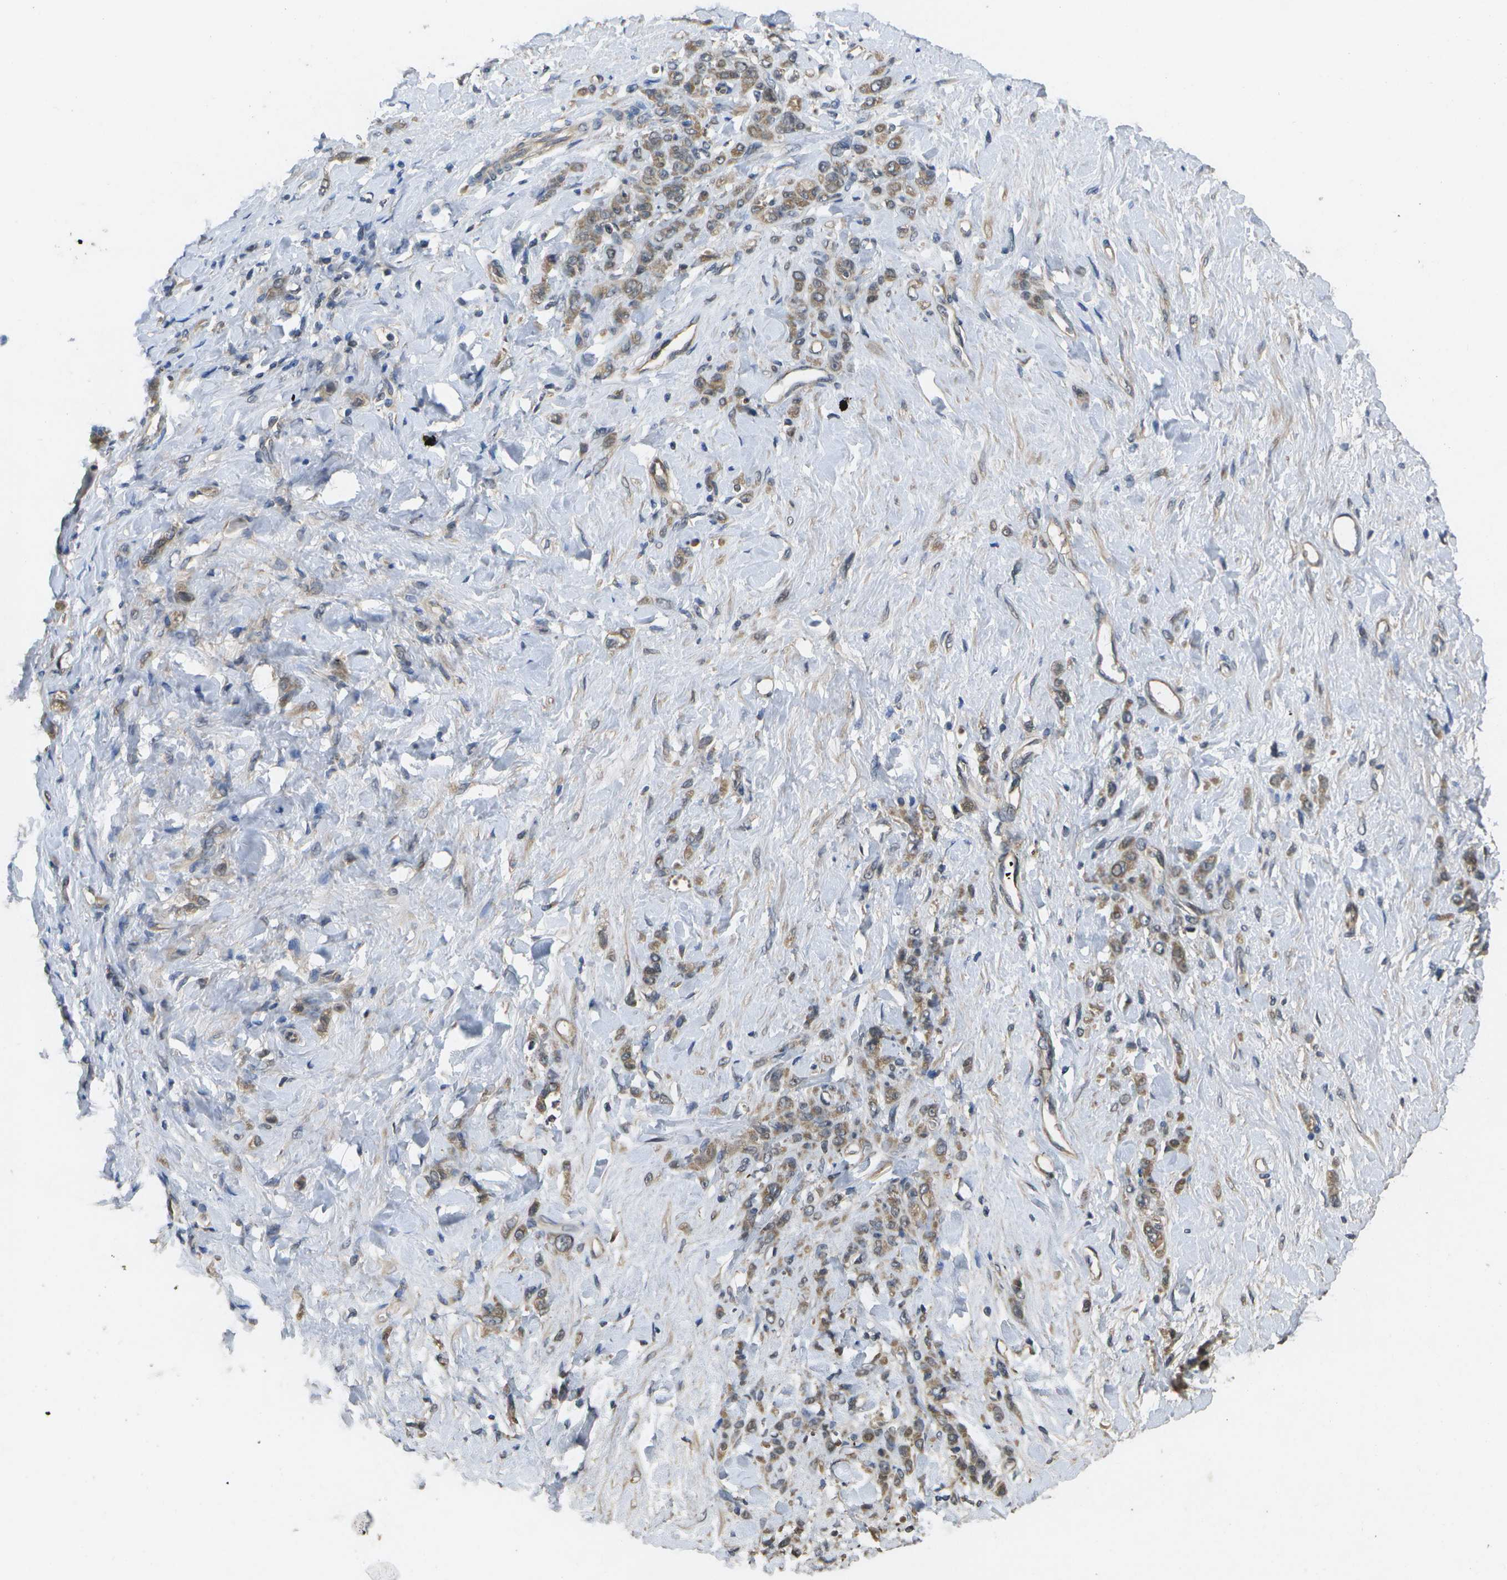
{"staining": {"intensity": "moderate", "quantity": ">75%", "location": "cytoplasmic/membranous"}, "tissue": "stomach cancer", "cell_type": "Tumor cells", "image_type": "cancer", "snomed": [{"axis": "morphology", "description": "Adenocarcinoma, NOS"}, {"axis": "topography", "description": "Stomach"}], "caption": "Stomach cancer stained with a protein marker demonstrates moderate staining in tumor cells.", "gene": "ALAS1", "patient": {"sex": "male", "age": 82}}